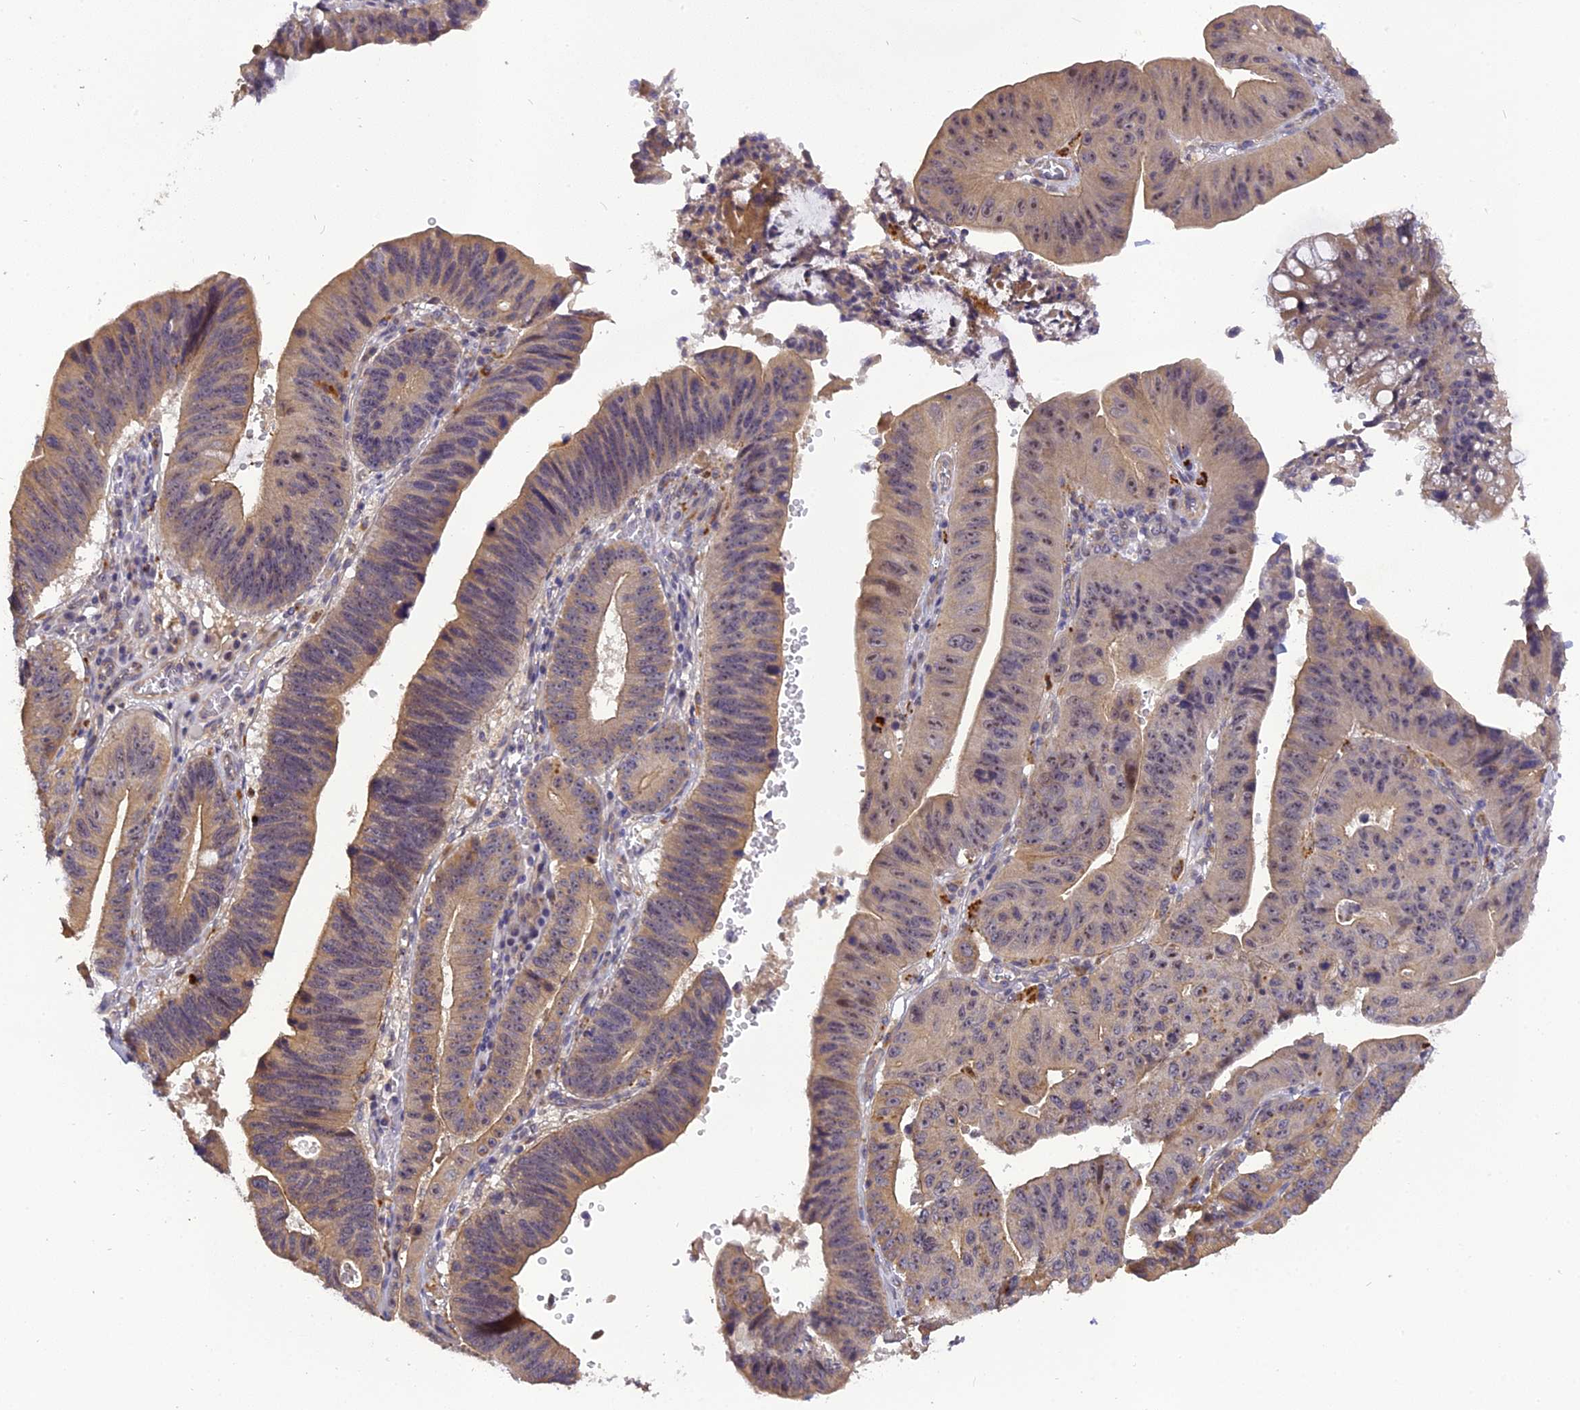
{"staining": {"intensity": "weak", "quantity": "25%-75%", "location": "cytoplasmic/membranous"}, "tissue": "stomach cancer", "cell_type": "Tumor cells", "image_type": "cancer", "snomed": [{"axis": "morphology", "description": "Adenocarcinoma, NOS"}, {"axis": "topography", "description": "Stomach"}], "caption": "This micrograph exhibits stomach cancer stained with immunohistochemistry to label a protein in brown. The cytoplasmic/membranous of tumor cells show weak positivity for the protein. Nuclei are counter-stained blue.", "gene": "FNIP2", "patient": {"sex": "male", "age": 59}}